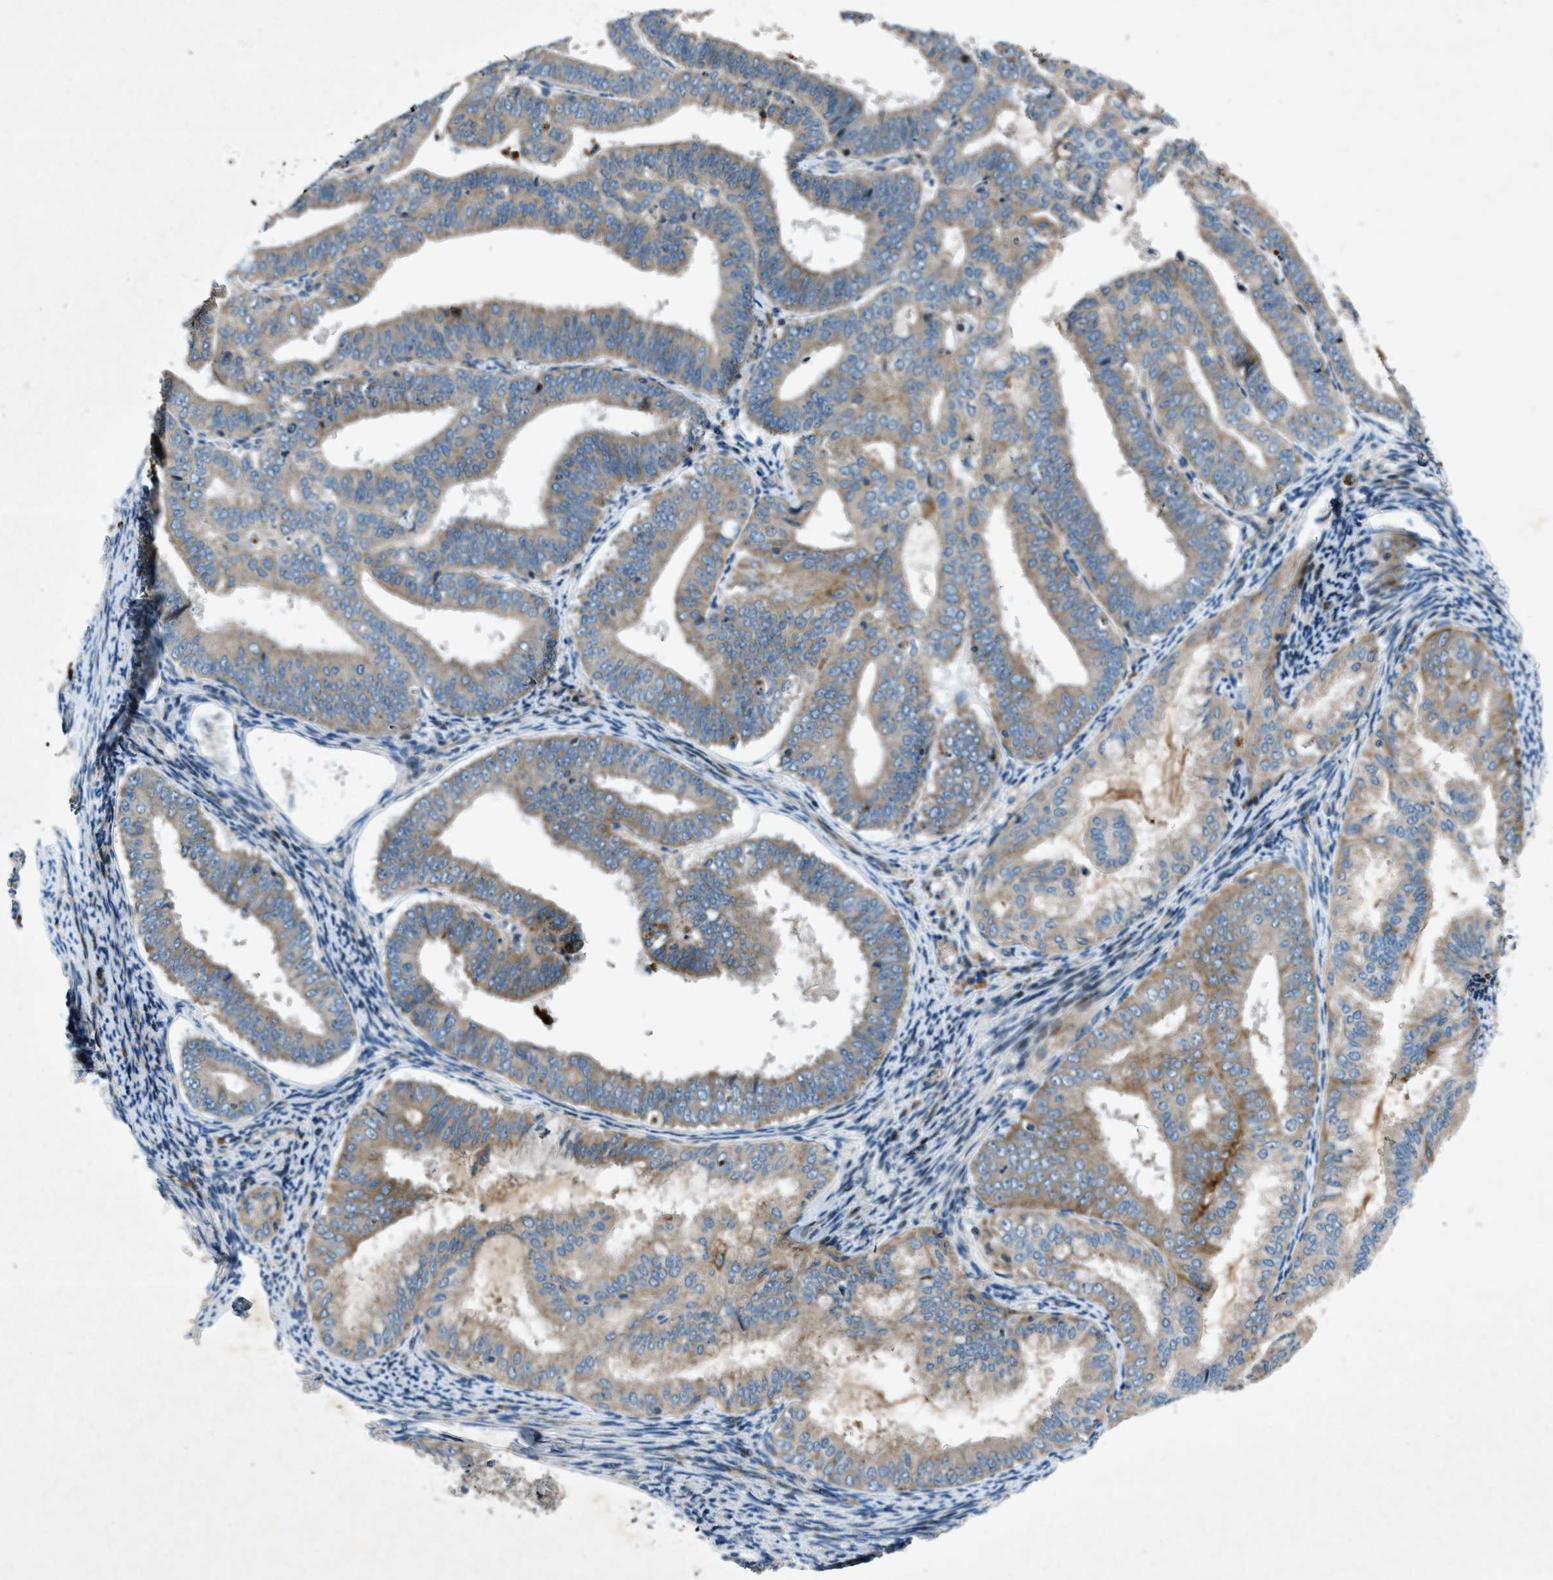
{"staining": {"intensity": "moderate", "quantity": "25%-75%", "location": "cytoplasmic/membranous"}, "tissue": "endometrial cancer", "cell_type": "Tumor cells", "image_type": "cancer", "snomed": [{"axis": "morphology", "description": "Adenocarcinoma, NOS"}, {"axis": "topography", "description": "Endometrium"}], "caption": "Immunohistochemical staining of endometrial adenocarcinoma reveals medium levels of moderate cytoplasmic/membranous positivity in approximately 25%-75% of tumor cells.", "gene": "CLEC2D", "patient": {"sex": "female", "age": 63}}